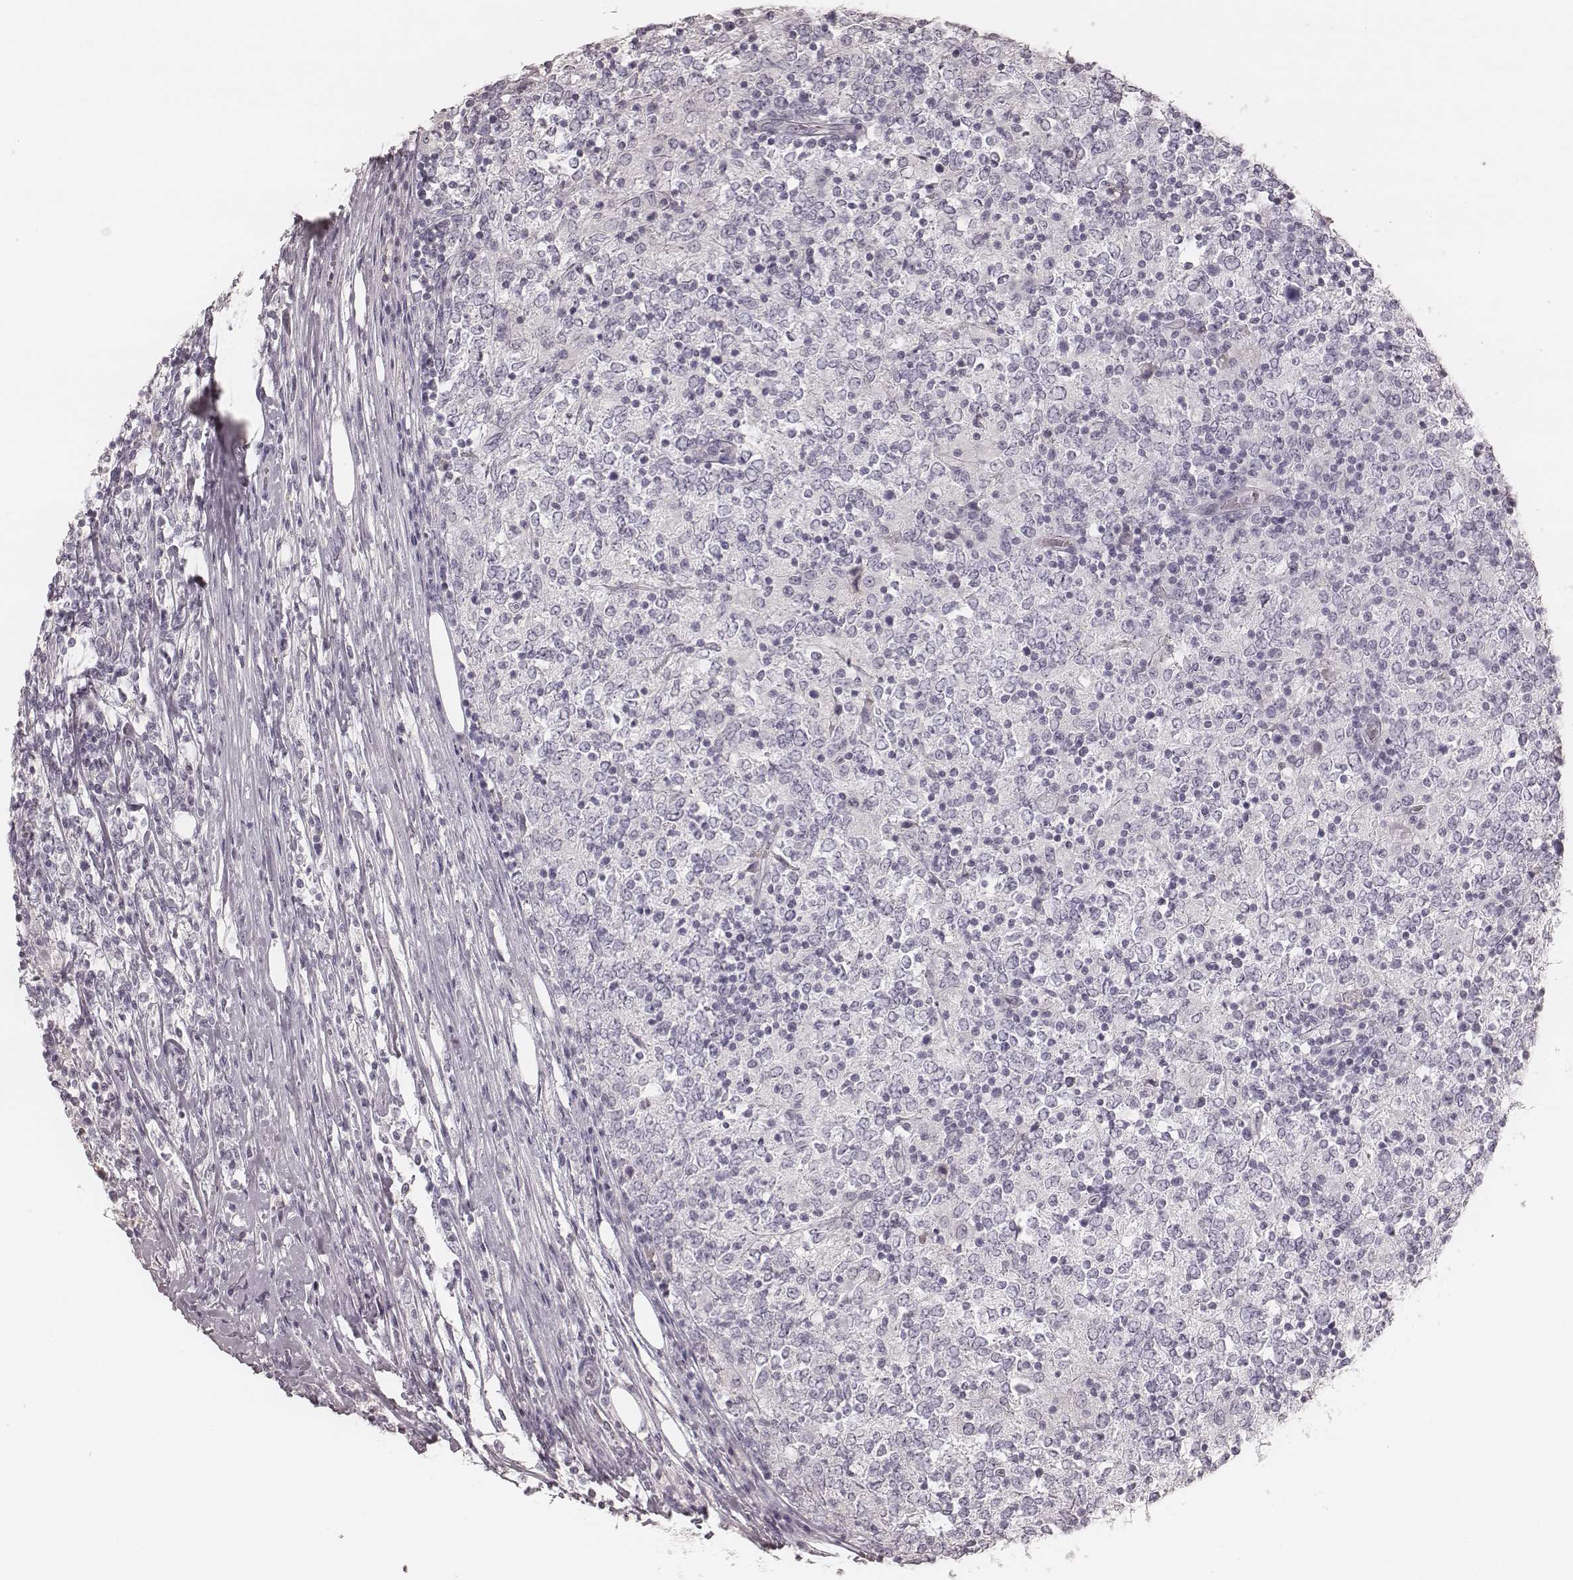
{"staining": {"intensity": "negative", "quantity": "none", "location": "none"}, "tissue": "lymphoma", "cell_type": "Tumor cells", "image_type": "cancer", "snomed": [{"axis": "morphology", "description": "Malignant lymphoma, non-Hodgkin's type, High grade"}, {"axis": "topography", "description": "Lymph node"}], "caption": "High magnification brightfield microscopy of lymphoma stained with DAB (3,3'-diaminobenzidine) (brown) and counterstained with hematoxylin (blue): tumor cells show no significant staining.", "gene": "SMIM24", "patient": {"sex": "female", "age": 84}}